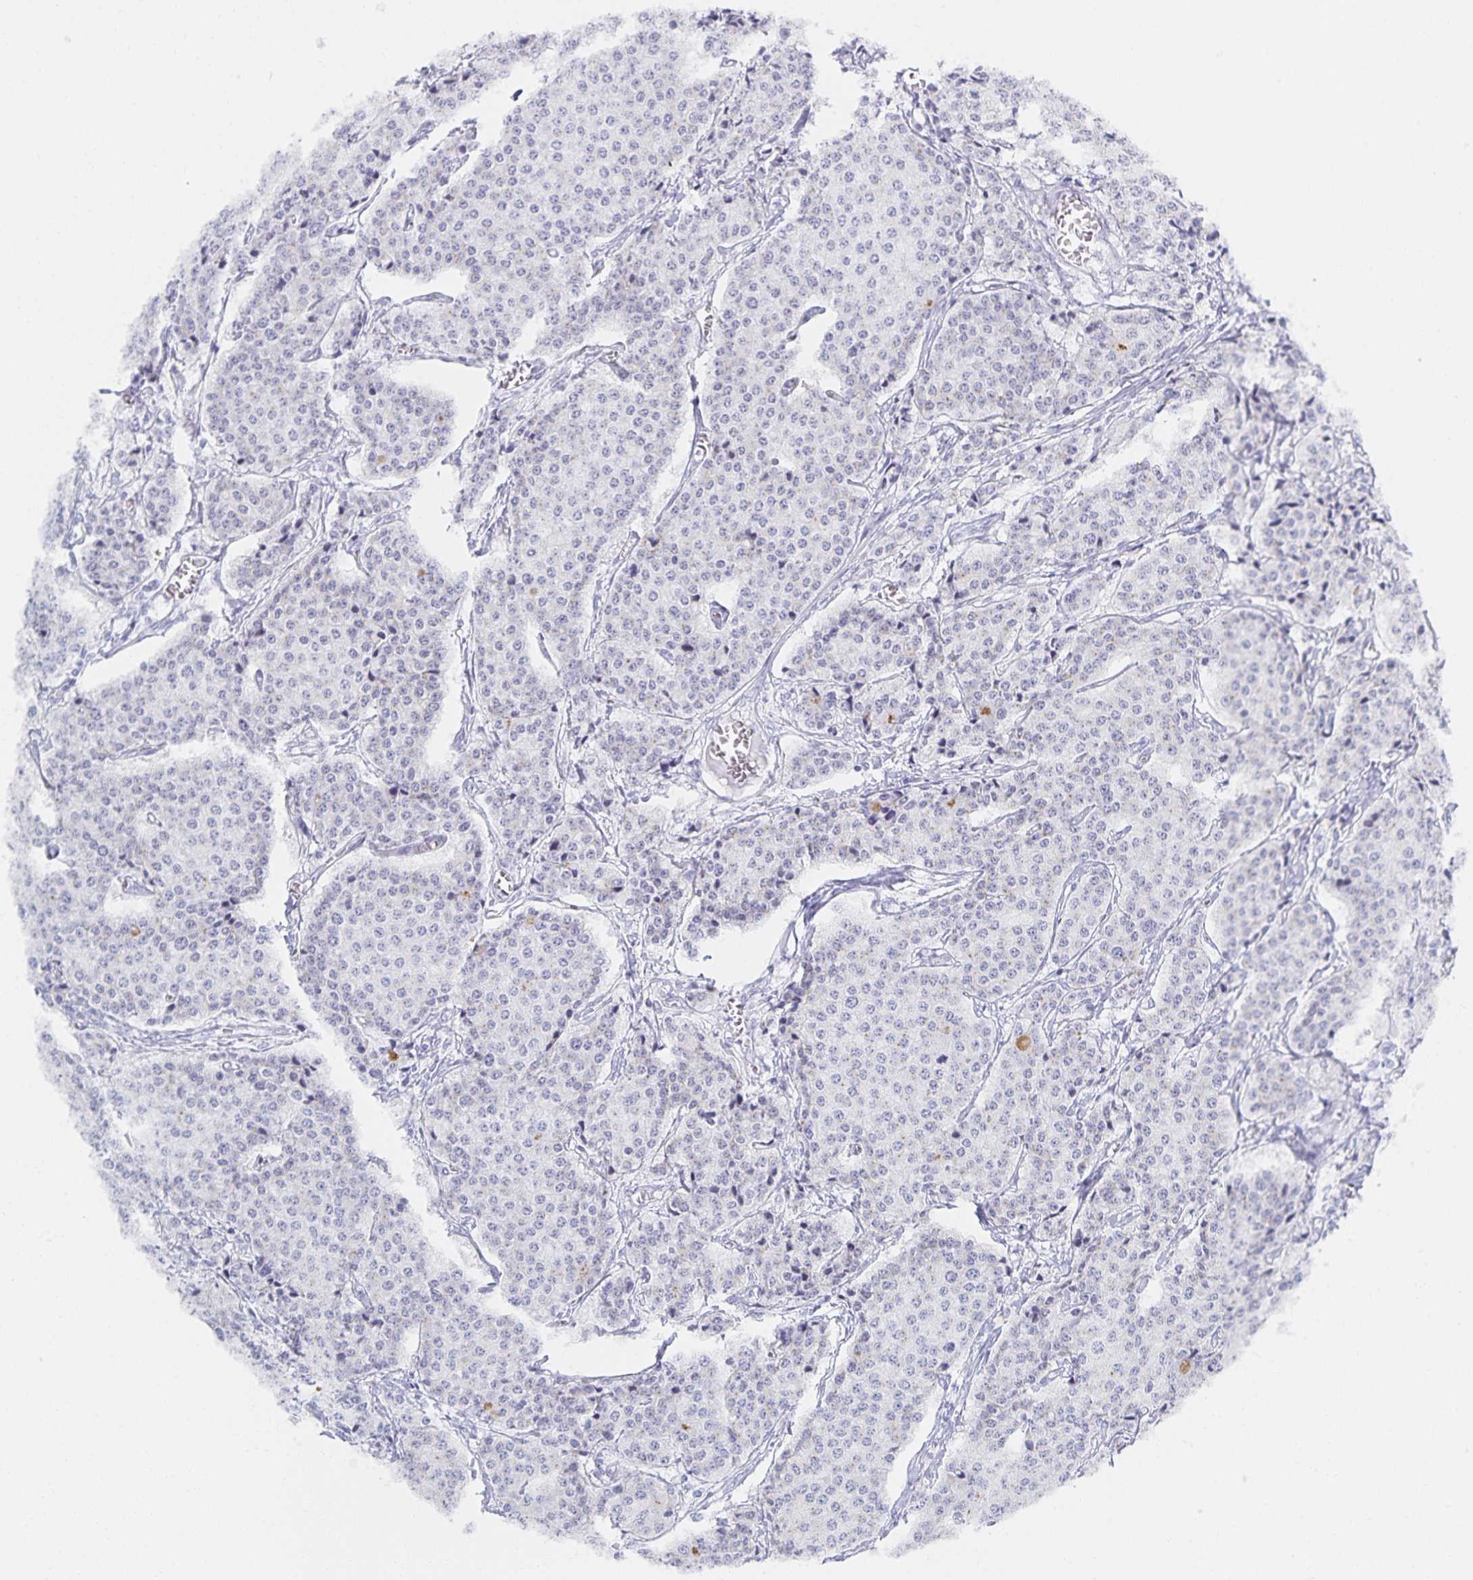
{"staining": {"intensity": "moderate", "quantity": "<25%", "location": "cytoplasmic/membranous"}, "tissue": "carcinoid", "cell_type": "Tumor cells", "image_type": "cancer", "snomed": [{"axis": "morphology", "description": "Carcinoid, malignant, NOS"}, {"axis": "topography", "description": "Small intestine"}], "caption": "Moderate cytoplasmic/membranous protein expression is present in approximately <25% of tumor cells in carcinoid (malignant).", "gene": "SNTN", "patient": {"sex": "female", "age": 64}}